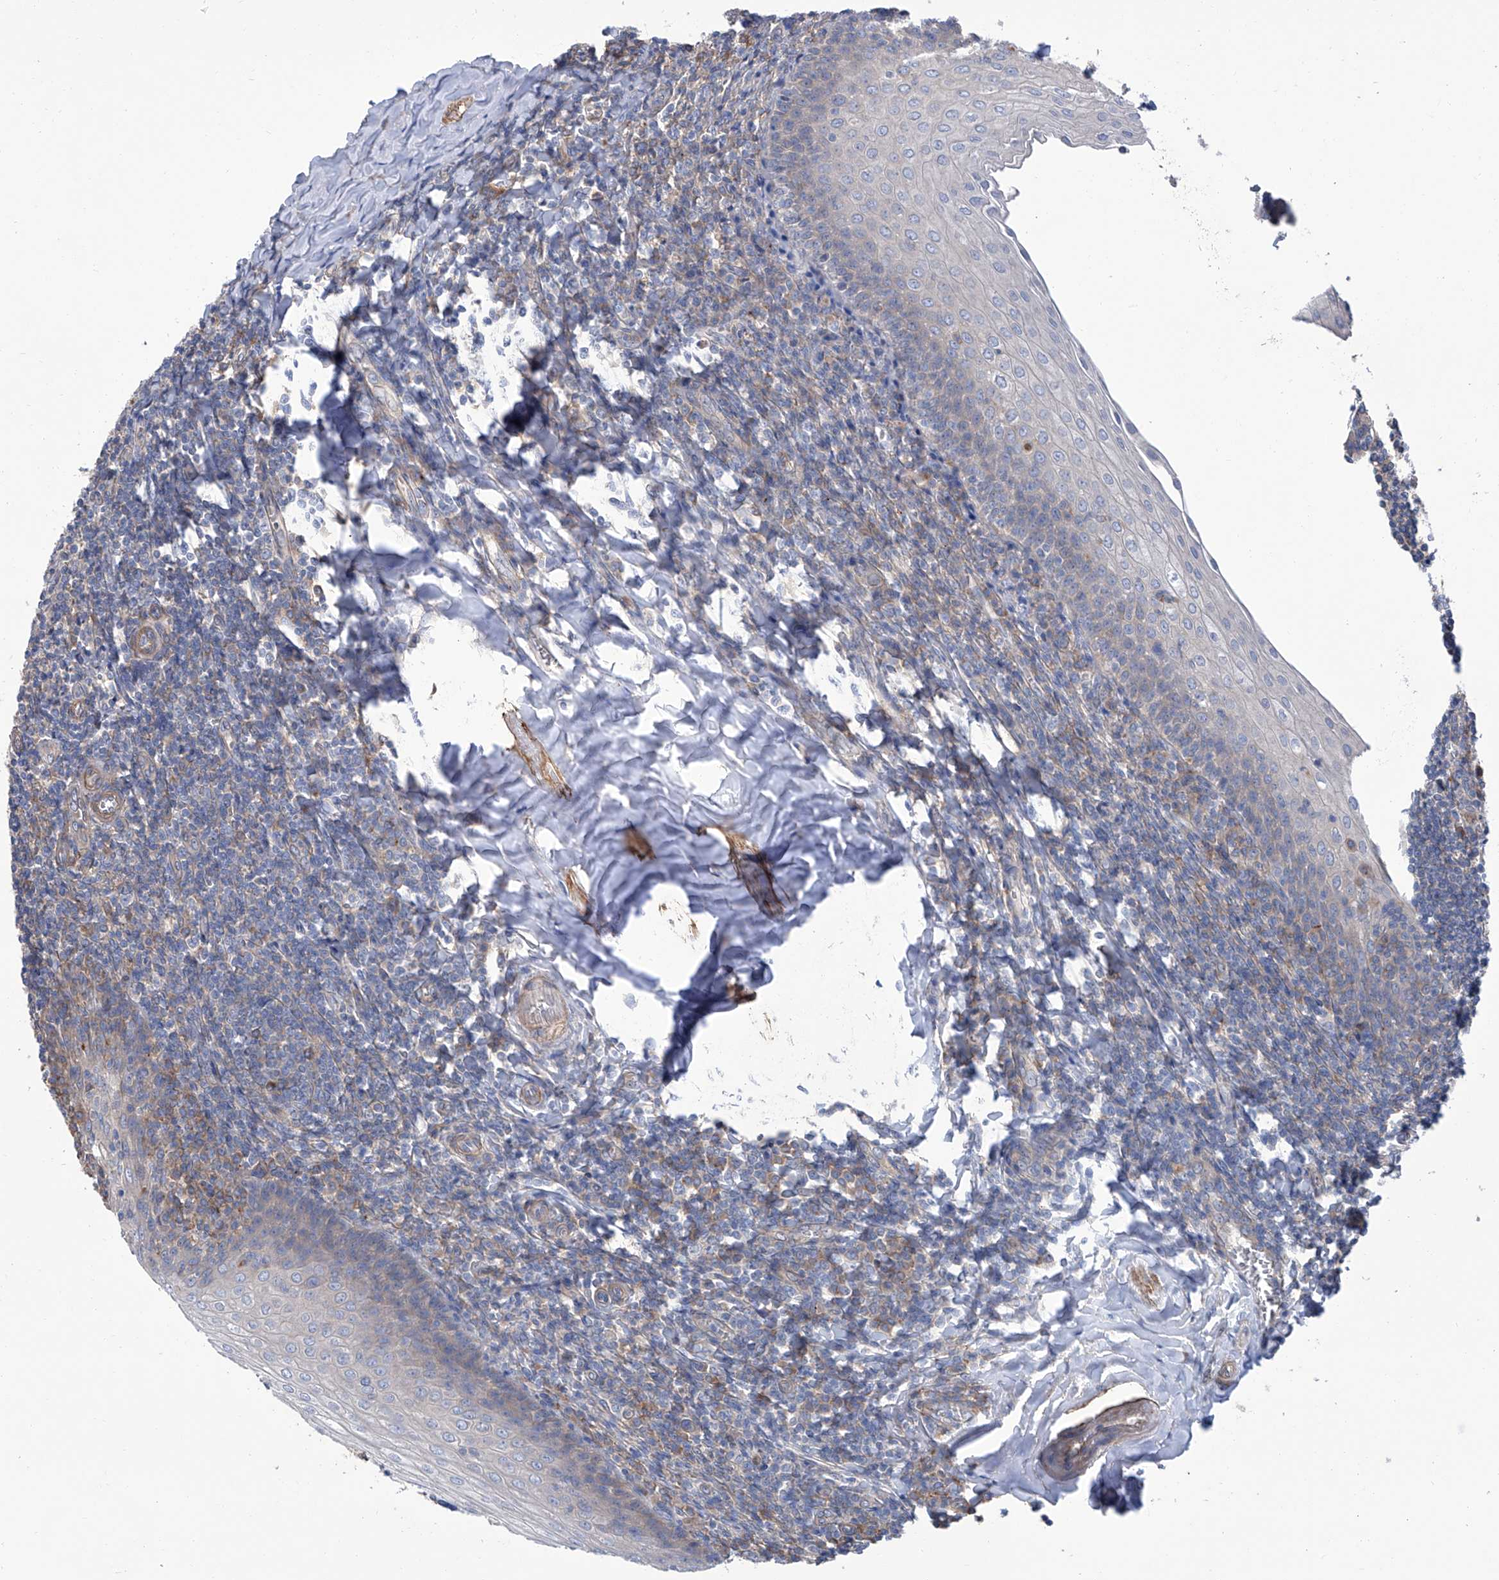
{"staining": {"intensity": "negative", "quantity": "none", "location": "none"}, "tissue": "tonsil", "cell_type": "Germinal center cells", "image_type": "normal", "snomed": [{"axis": "morphology", "description": "Normal tissue, NOS"}, {"axis": "topography", "description": "Tonsil"}], "caption": "Immunohistochemistry micrograph of benign tonsil: tonsil stained with DAB demonstrates no significant protein positivity in germinal center cells.", "gene": "SMS", "patient": {"sex": "male", "age": 27}}